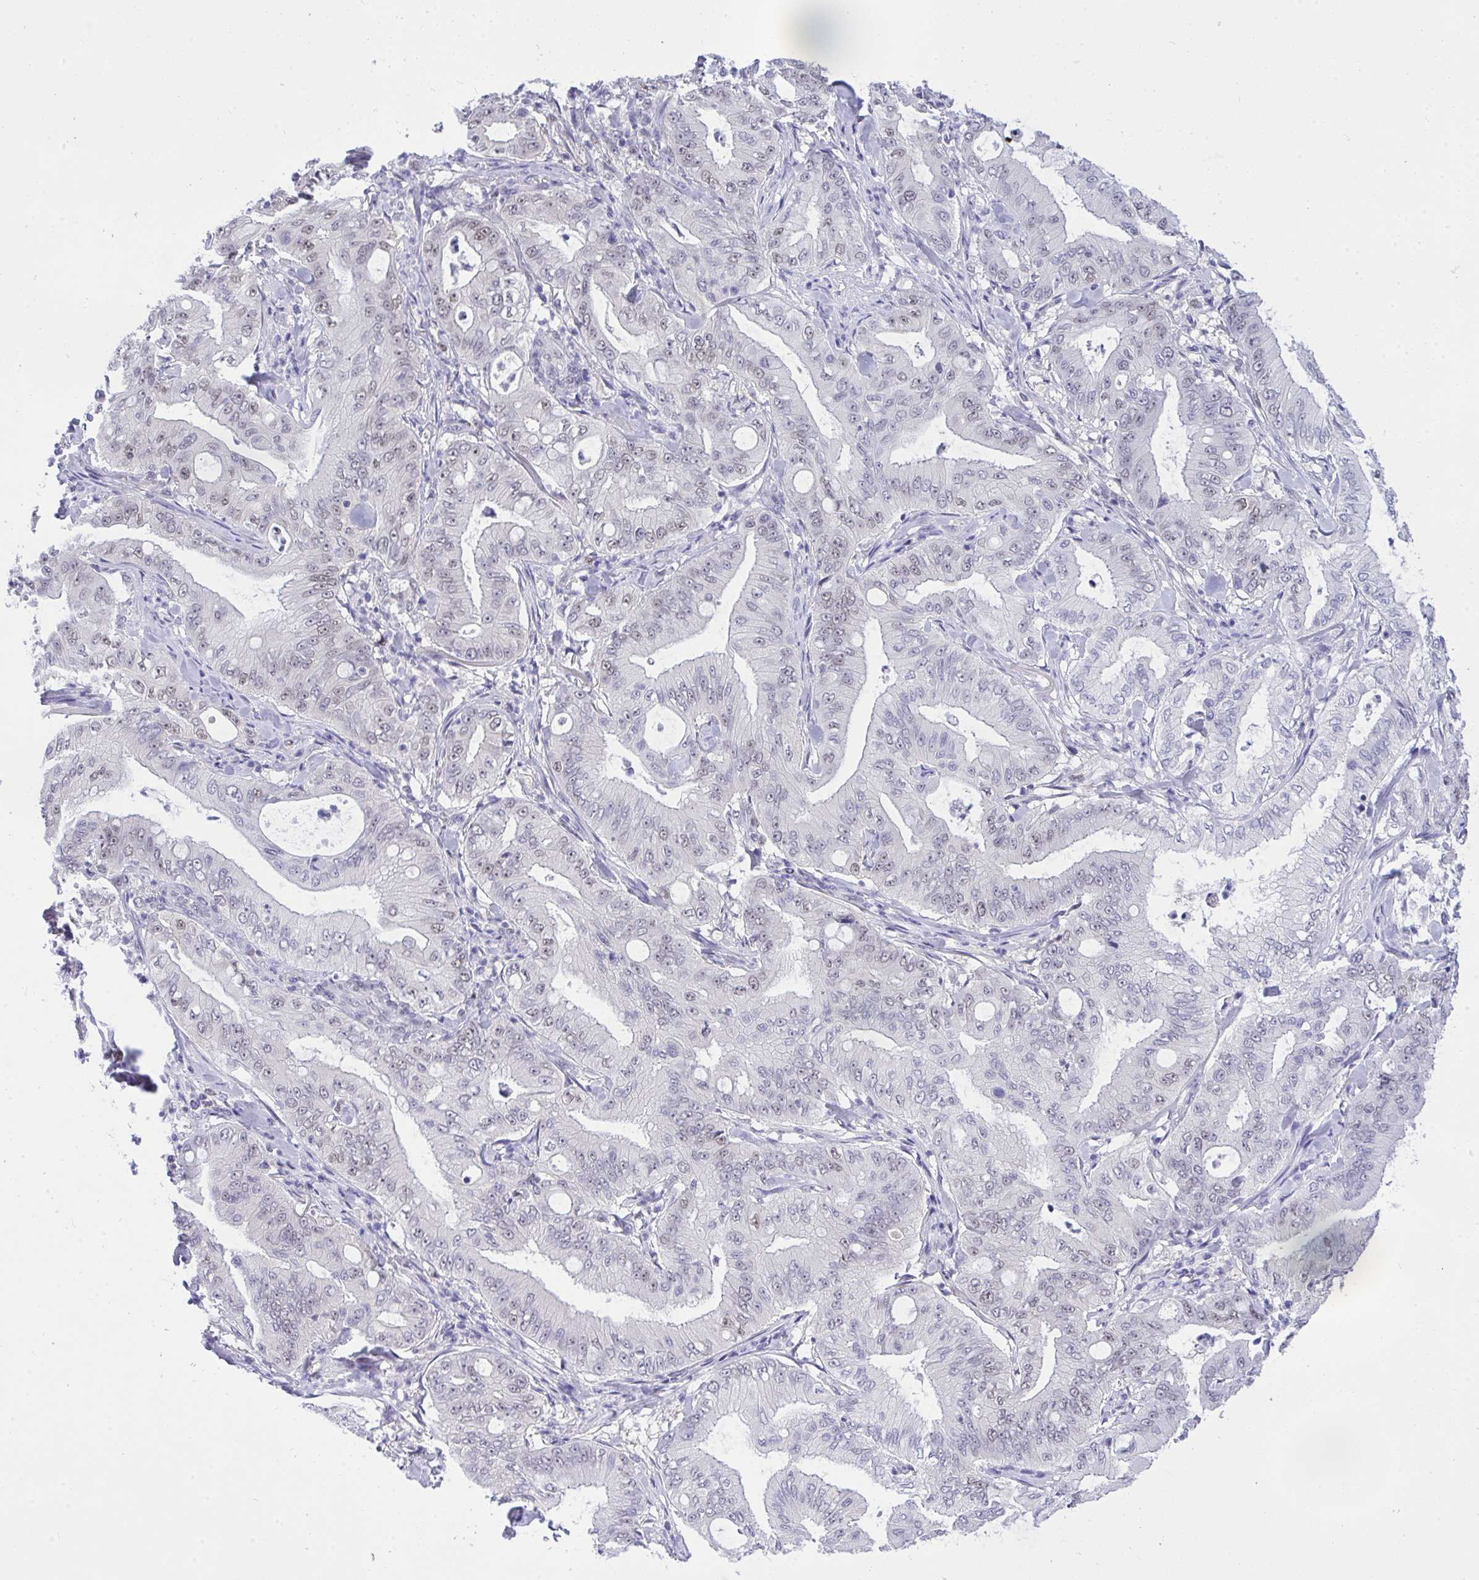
{"staining": {"intensity": "negative", "quantity": "none", "location": "none"}, "tissue": "pancreatic cancer", "cell_type": "Tumor cells", "image_type": "cancer", "snomed": [{"axis": "morphology", "description": "Adenocarcinoma, NOS"}, {"axis": "topography", "description": "Pancreas"}], "caption": "DAB immunohistochemical staining of human adenocarcinoma (pancreatic) demonstrates no significant expression in tumor cells. The staining is performed using DAB (3,3'-diaminobenzidine) brown chromogen with nuclei counter-stained in using hematoxylin.", "gene": "THOP1", "patient": {"sex": "male", "age": 71}}